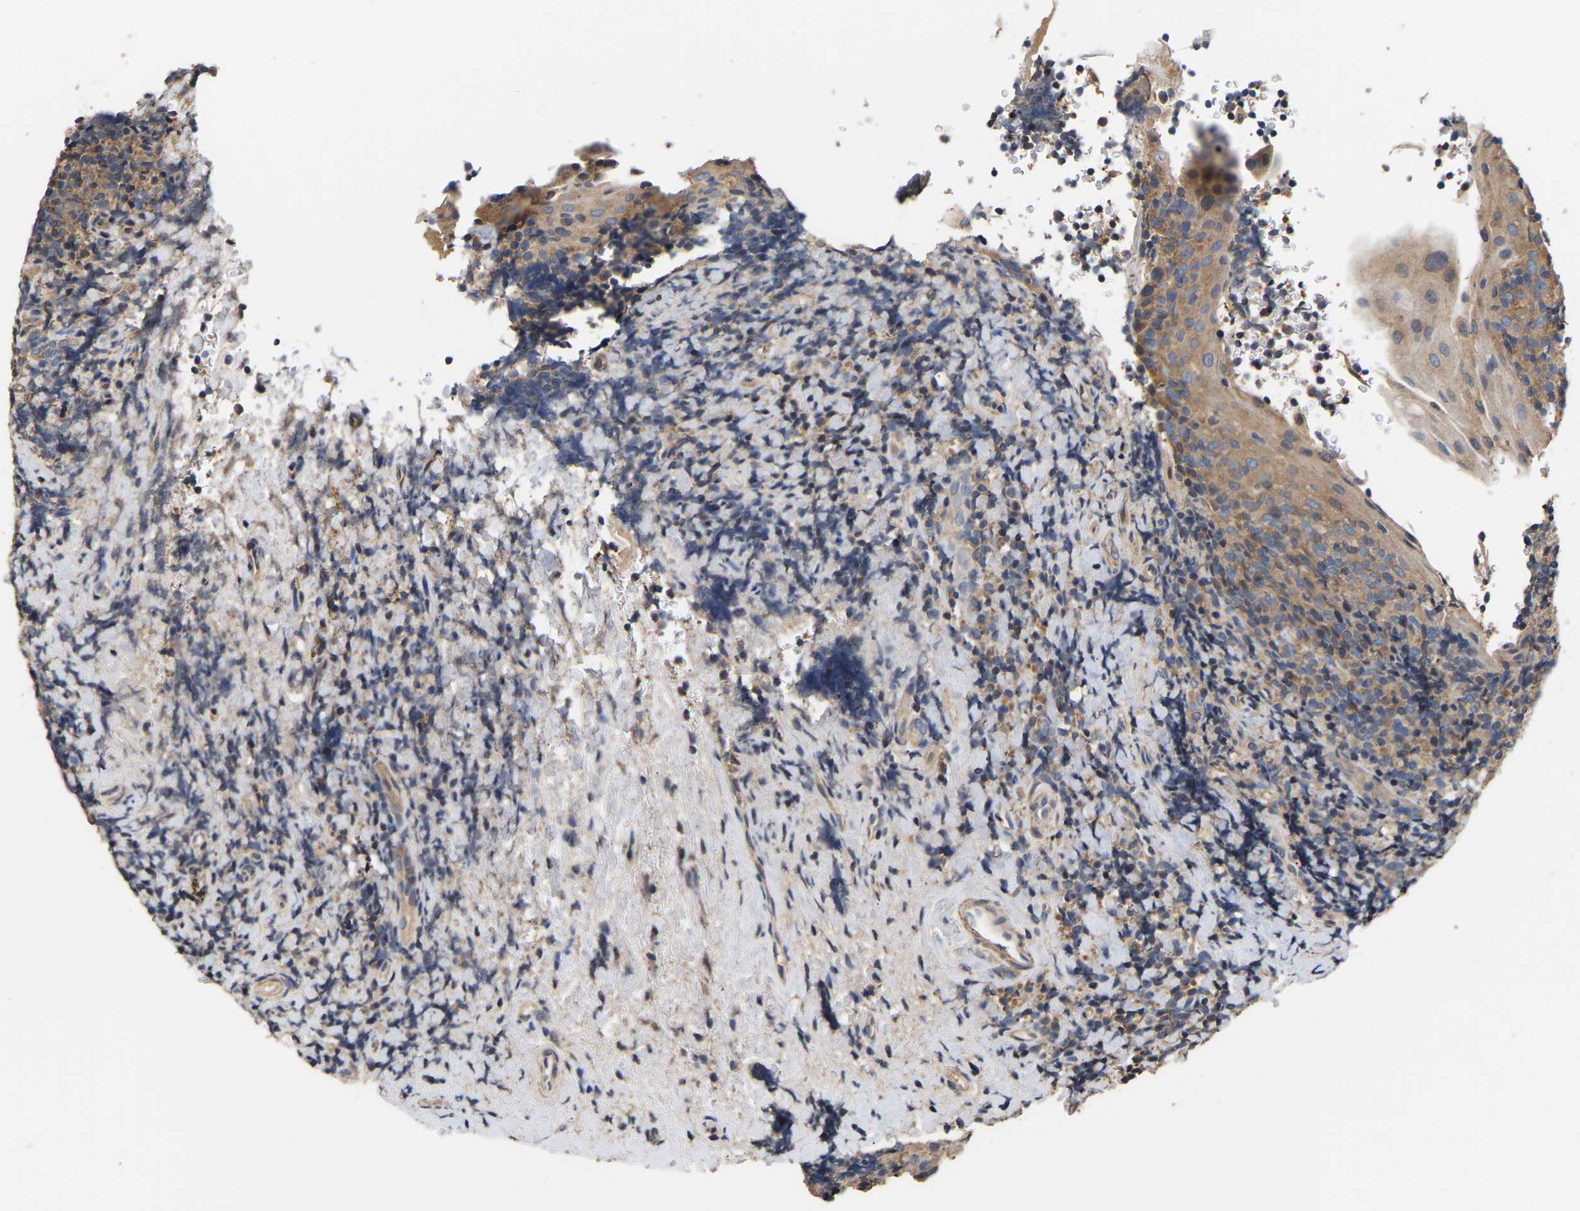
{"staining": {"intensity": "moderate", "quantity": ">75%", "location": "cytoplasmic/membranous"}, "tissue": "tonsil", "cell_type": "Germinal center cells", "image_type": "normal", "snomed": [{"axis": "morphology", "description": "Normal tissue, NOS"}, {"axis": "topography", "description": "Tonsil"}], "caption": "Moderate cytoplasmic/membranous expression is seen in about >75% of germinal center cells in benign tonsil. (DAB IHC with brightfield microscopy, high magnification).", "gene": "AIMP2", "patient": {"sex": "male", "age": 37}}